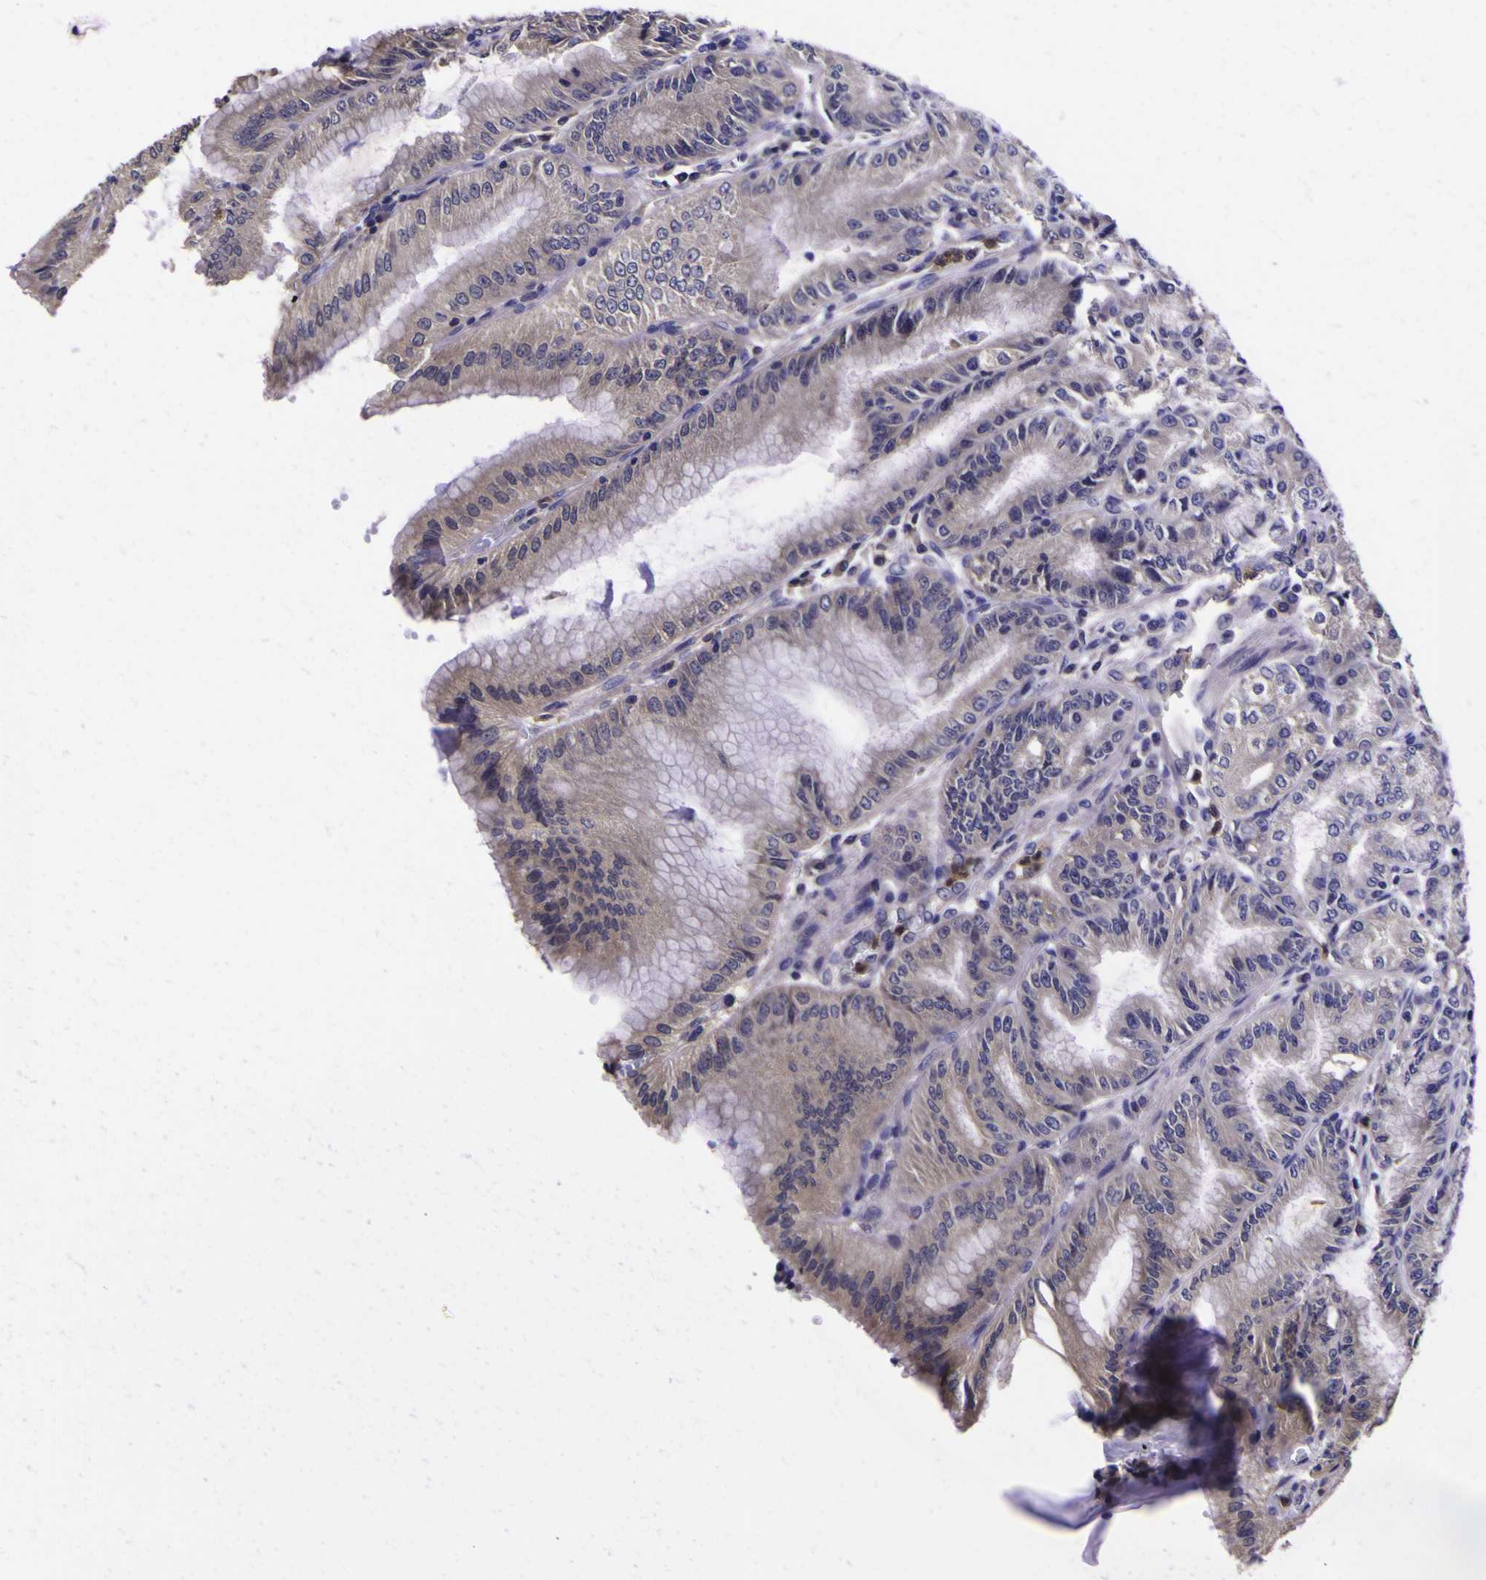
{"staining": {"intensity": "weak", "quantity": ">75%", "location": "cytoplasmic/membranous"}, "tissue": "stomach", "cell_type": "Glandular cells", "image_type": "normal", "snomed": [{"axis": "morphology", "description": "Normal tissue, NOS"}, {"axis": "topography", "description": "Stomach, lower"}], "caption": "Immunohistochemistry (DAB) staining of benign stomach exhibits weak cytoplasmic/membranous protein expression in about >75% of glandular cells.", "gene": "MAPK14", "patient": {"sex": "male", "age": 71}}